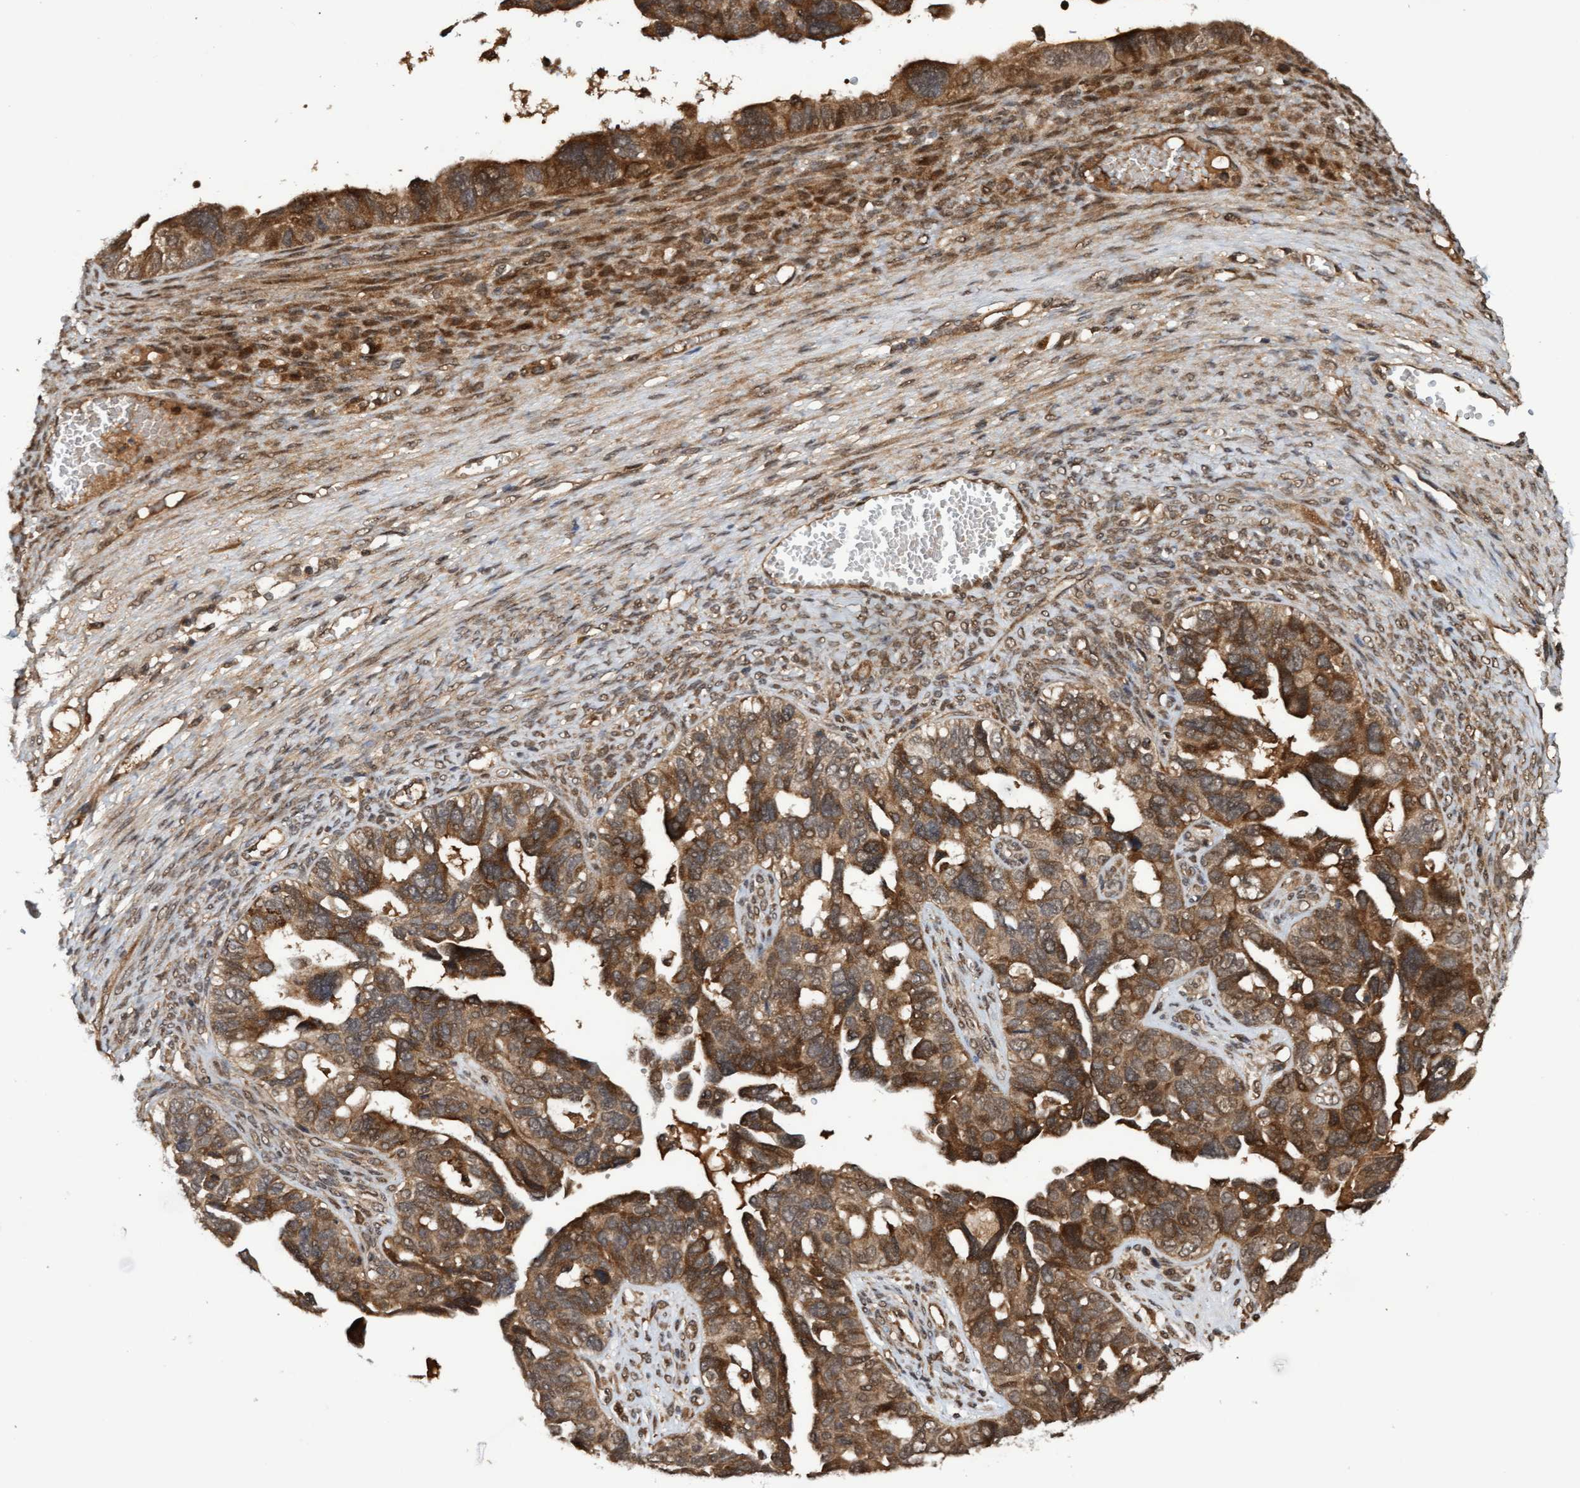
{"staining": {"intensity": "moderate", "quantity": ">75%", "location": "cytoplasmic/membranous,nuclear"}, "tissue": "ovarian cancer", "cell_type": "Tumor cells", "image_type": "cancer", "snomed": [{"axis": "morphology", "description": "Cystadenocarcinoma, serous, NOS"}, {"axis": "topography", "description": "Ovary"}], "caption": "IHC micrograph of neoplastic tissue: human ovarian cancer stained using IHC displays medium levels of moderate protein expression localized specifically in the cytoplasmic/membranous and nuclear of tumor cells, appearing as a cytoplasmic/membranous and nuclear brown color.", "gene": "WASF1", "patient": {"sex": "female", "age": 79}}